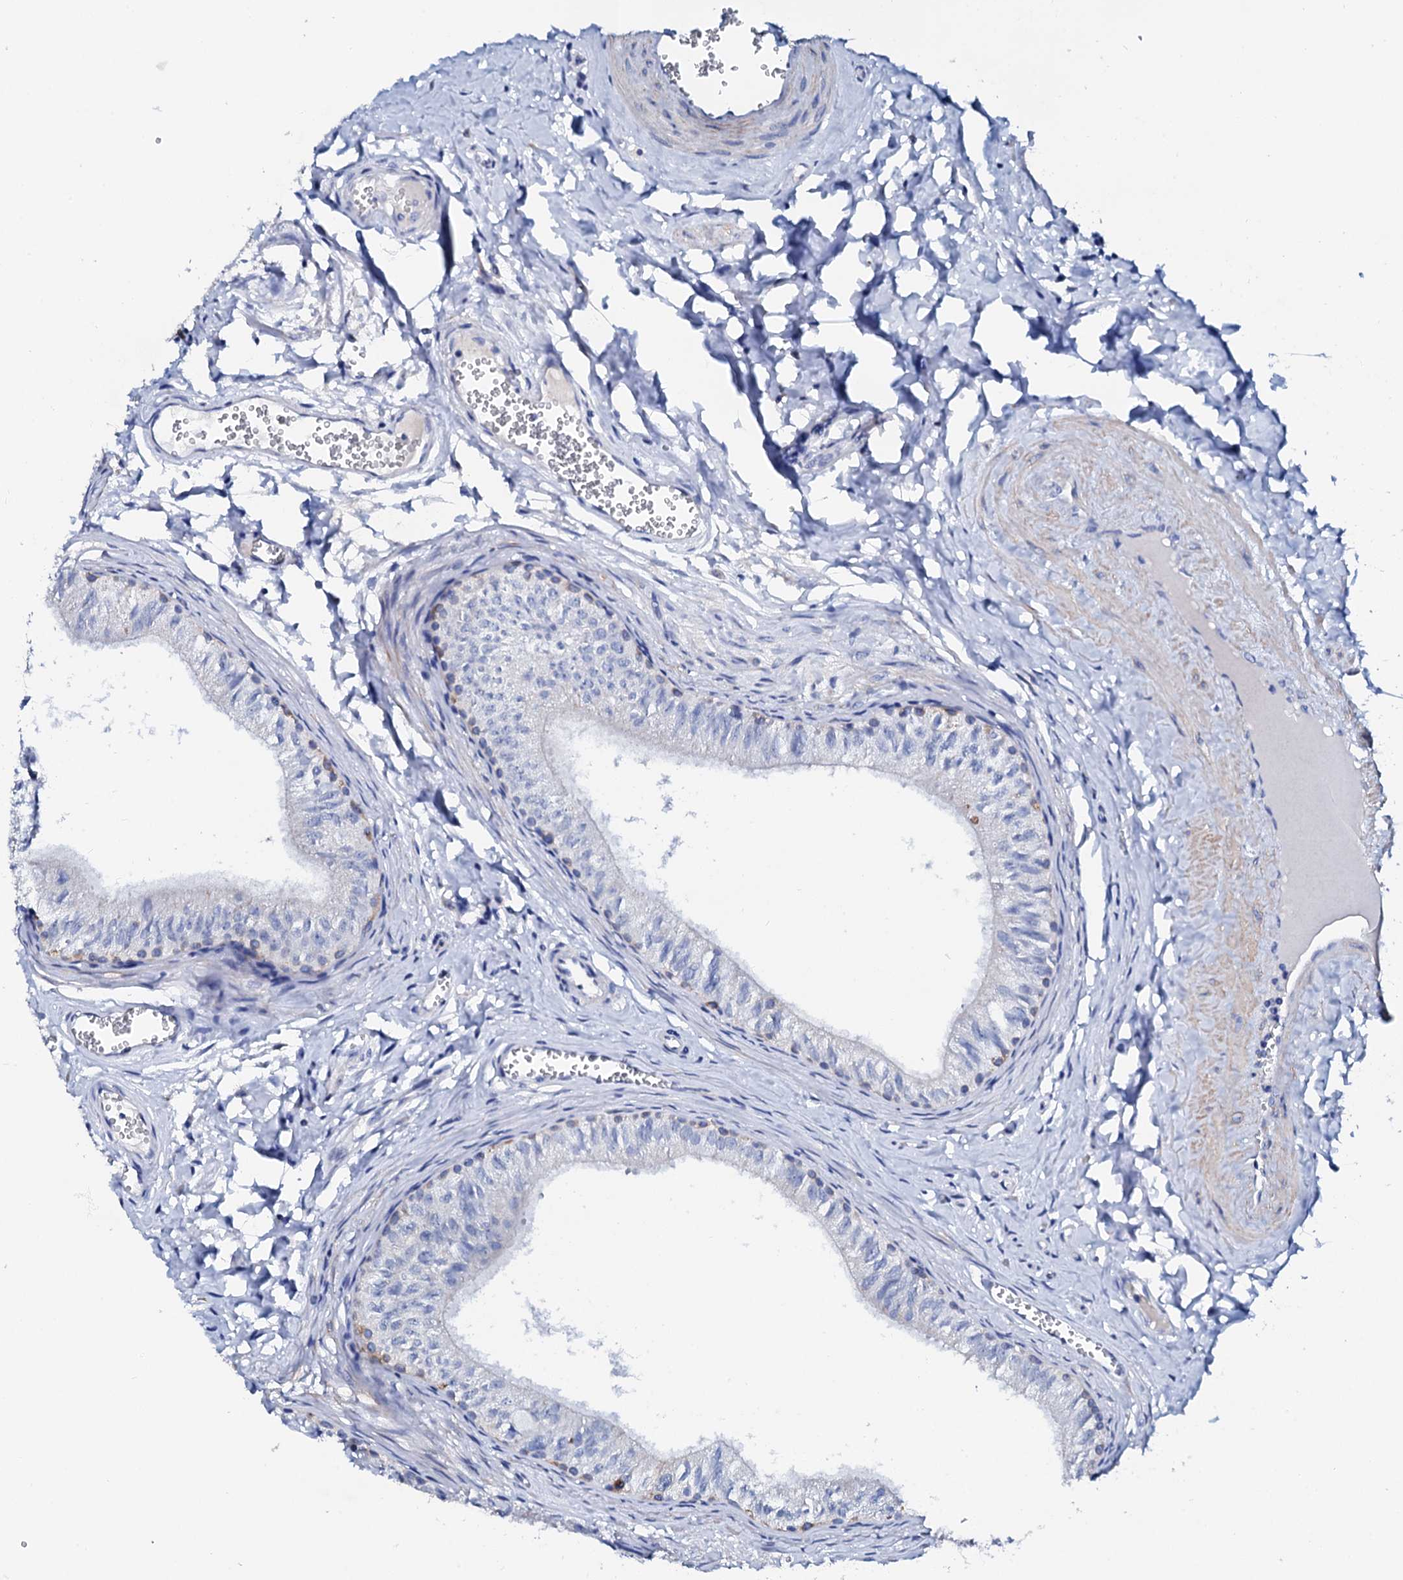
{"staining": {"intensity": "moderate", "quantity": "<25%", "location": "cytoplasmic/membranous"}, "tissue": "epididymis", "cell_type": "Glandular cells", "image_type": "normal", "snomed": [{"axis": "morphology", "description": "Normal tissue, NOS"}, {"axis": "topography", "description": "Epididymis"}], "caption": "About <25% of glandular cells in unremarkable human epididymis display moderate cytoplasmic/membranous protein expression as visualized by brown immunohistochemical staining.", "gene": "GLB1L3", "patient": {"sex": "male", "age": 42}}